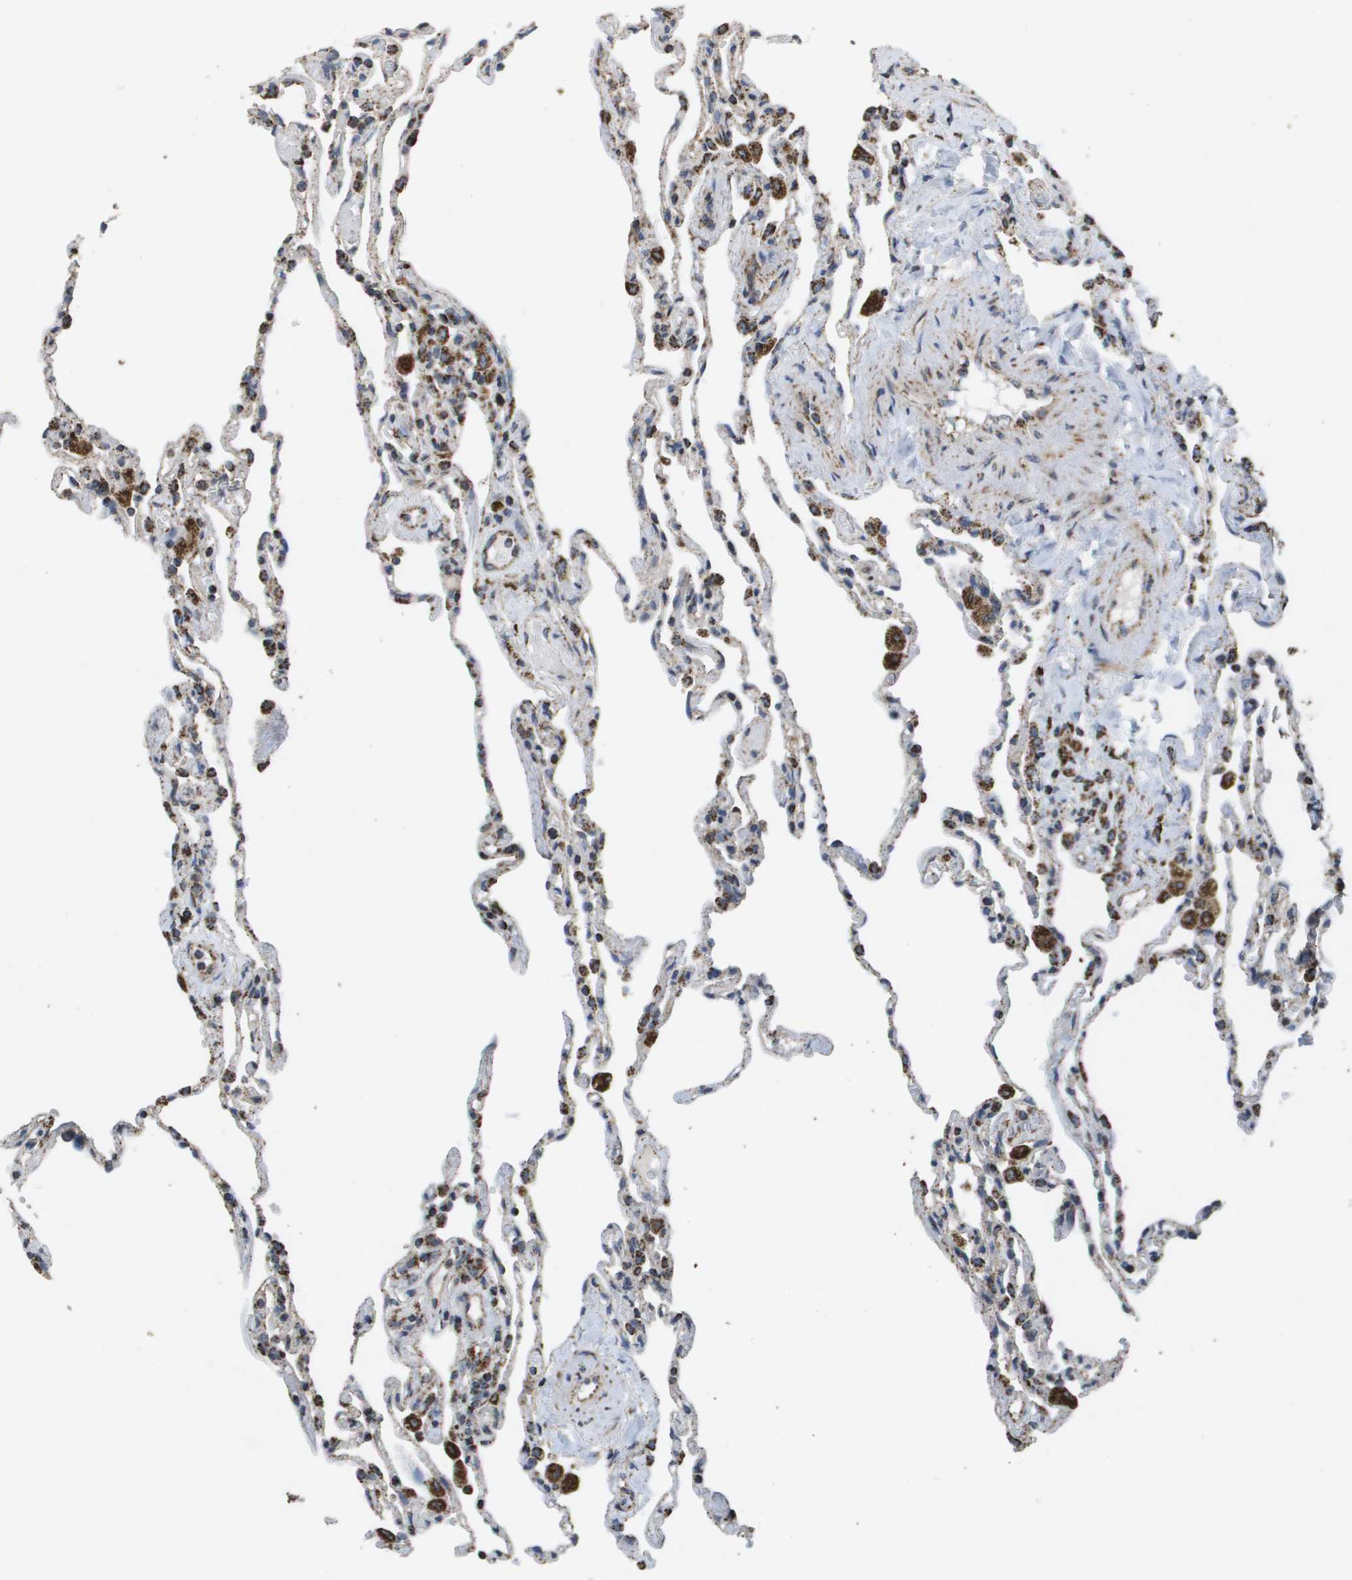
{"staining": {"intensity": "moderate", "quantity": ">75%", "location": "cytoplasmic/membranous"}, "tissue": "lung", "cell_type": "Alveolar cells", "image_type": "normal", "snomed": [{"axis": "morphology", "description": "Normal tissue, NOS"}, {"axis": "topography", "description": "Lung"}], "caption": "Alveolar cells reveal medium levels of moderate cytoplasmic/membranous staining in approximately >75% of cells in normal lung. (Brightfield microscopy of DAB IHC at high magnification).", "gene": "HSPE1", "patient": {"sex": "male", "age": 59}}